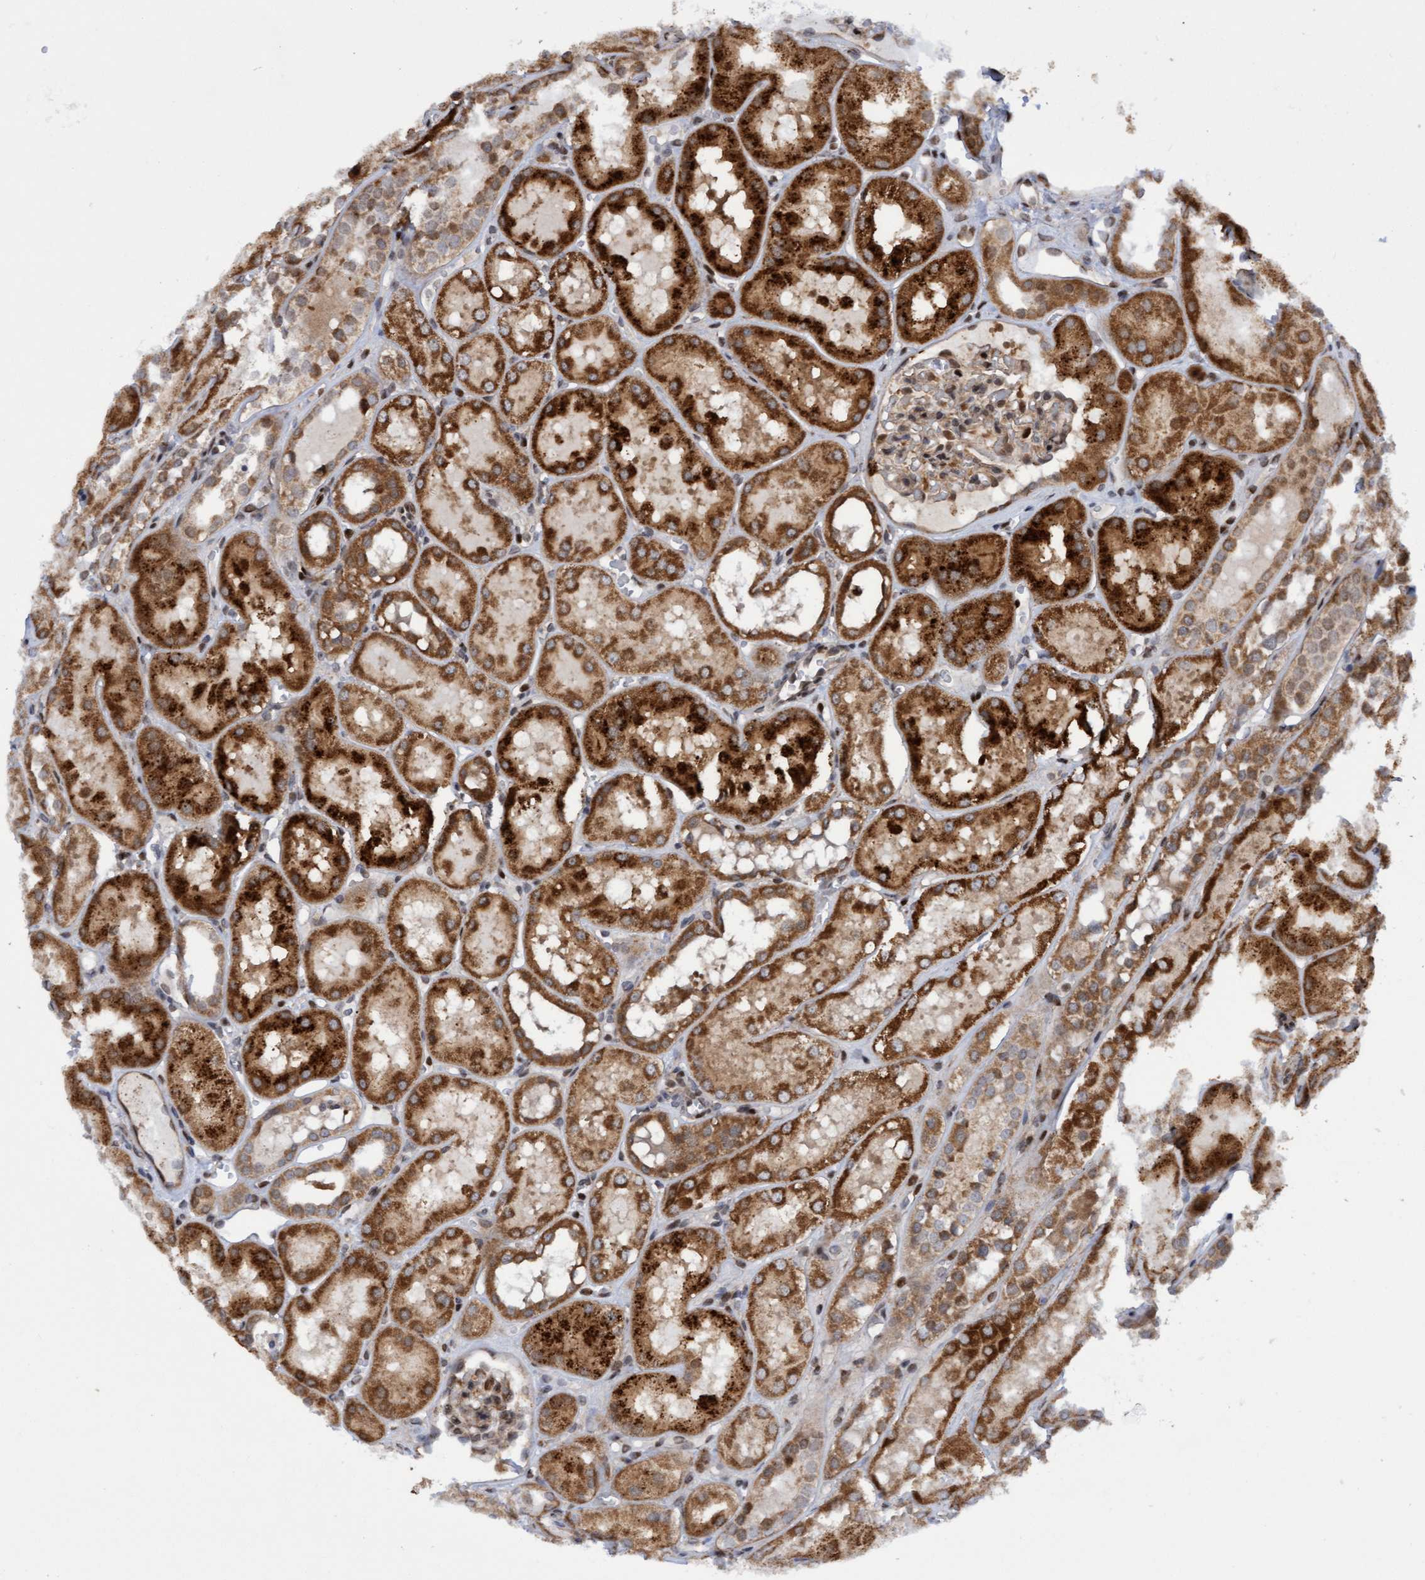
{"staining": {"intensity": "weak", "quantity": ">75%", "location": "cytoplasmic/membranous,nuclear"}, "tissue": "kidney", "cell_type": "Cells in glomeruli", "image_type": "normal", "snomed": [{"axis": "morphology", "description": "Normal tissue, NOS"}, {"axis": "topography", "description": "Kidney"}, {"axis": "topography", "description": "Urinary bladder"}], "caption": "This photomicrograph demonstrates unremarkable kidney stained with immunohistochemistry to label a protein in brown. The cytoplasmic/membranous,nuclear of cells in glomeruli show weak positivity for the protein. Nuclei are counter-stained blue.", "gene": "ITFG1", "patient": {"sex": "male", "age": 16}}